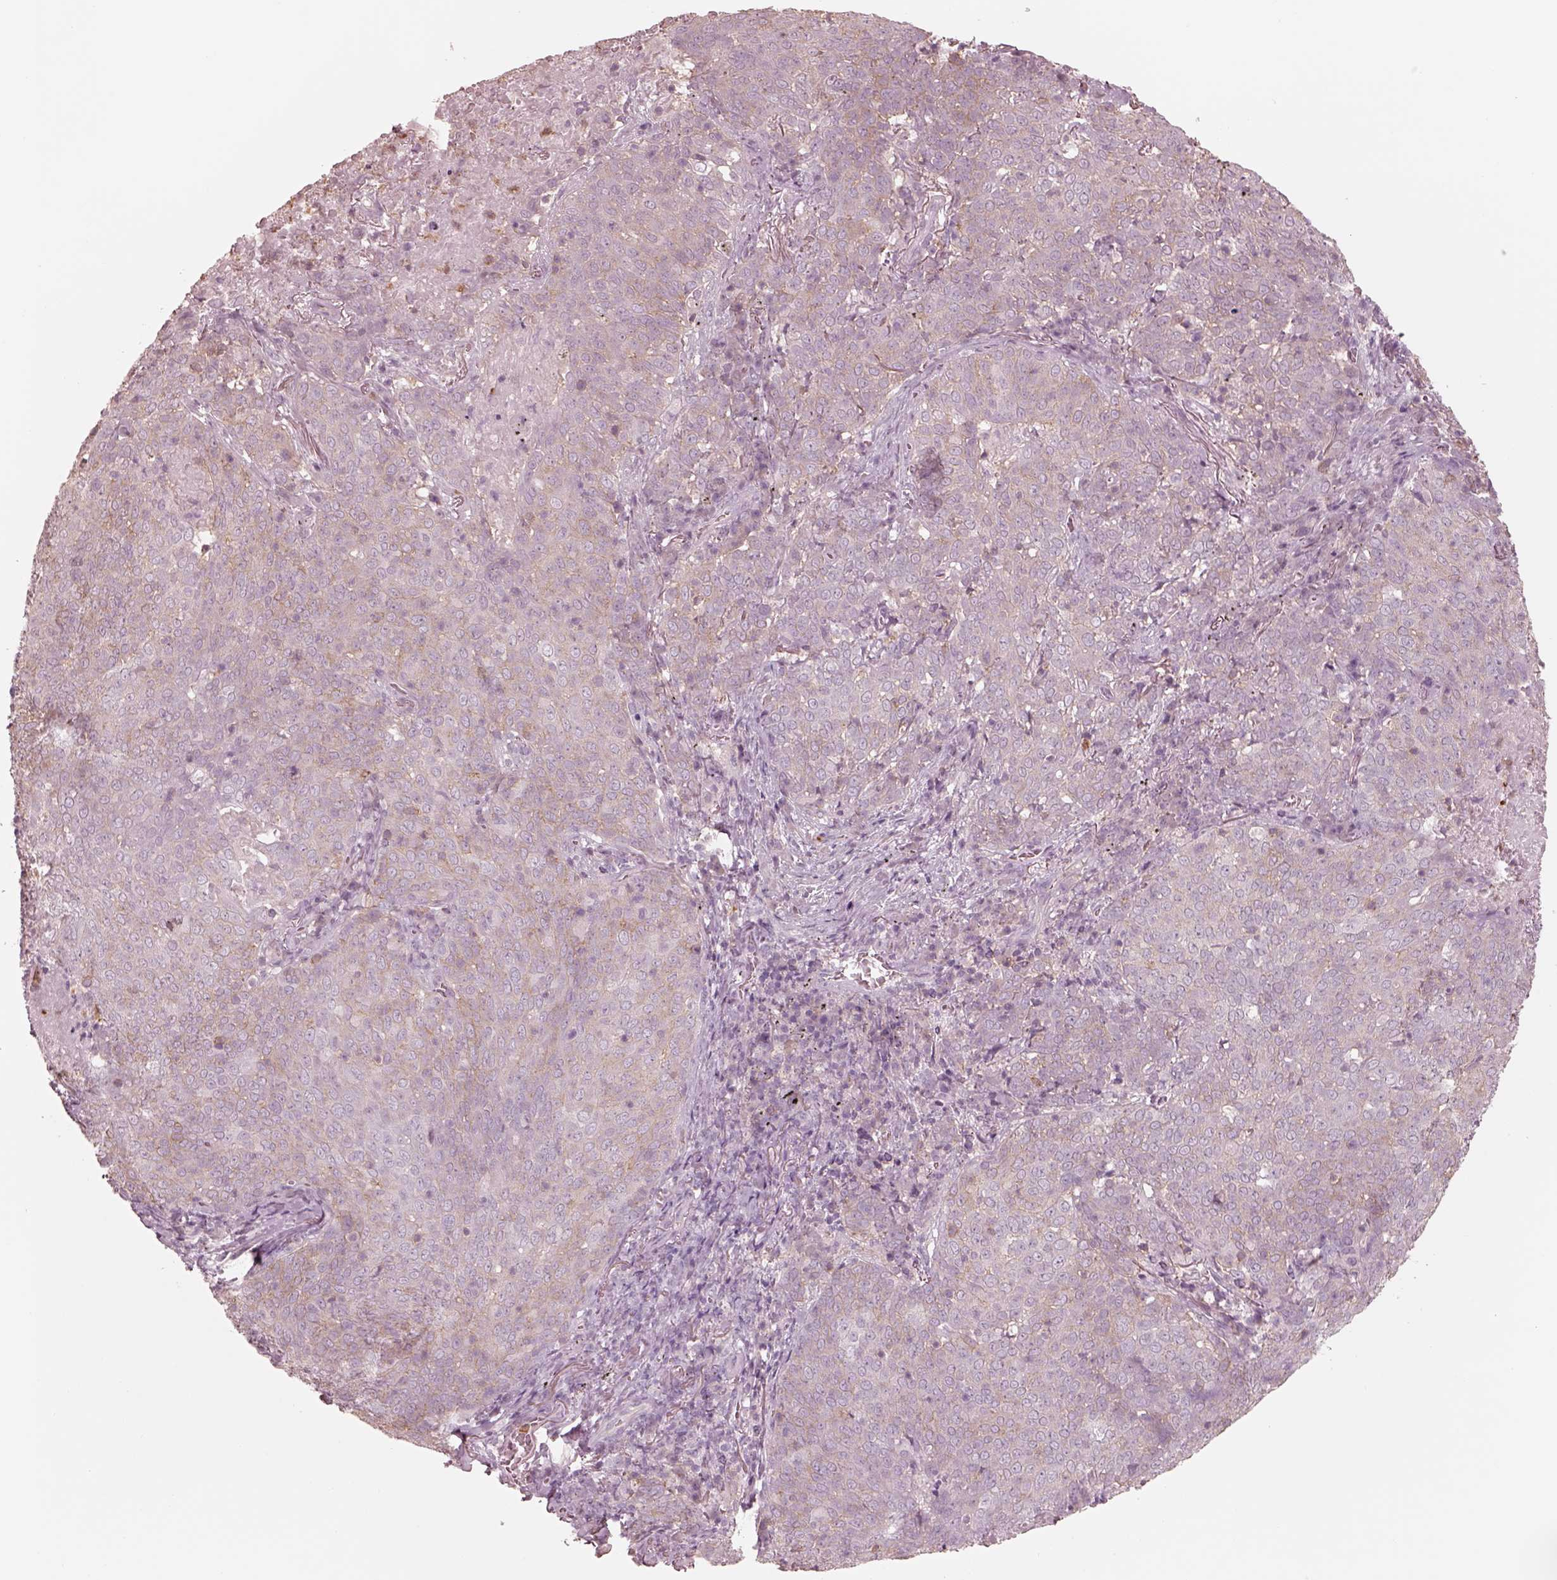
{"staining": {"intensity": "weak", "quantity": "25%-75%", "location": "cytoplasmic/membranous"}, "tissue": "lung cancer", "cell_type": "Tumor cells", "image_type": "cancer", "snomed": [{"axis": "morphology", "description": "Squamous cell carcinoma, NOS"}, {"axis": "topography", "description": "Lung"}], "caption": "IHC image of lung cancer (squamous cell carcinoma) stained for a protein (brown), which exhibits low levels of weak cytoplasmic/membranous positivity in about 25%-75% of tumor cells.", "gene": "GPRIN1", "patient": {"sex": "male", "age": 82}}